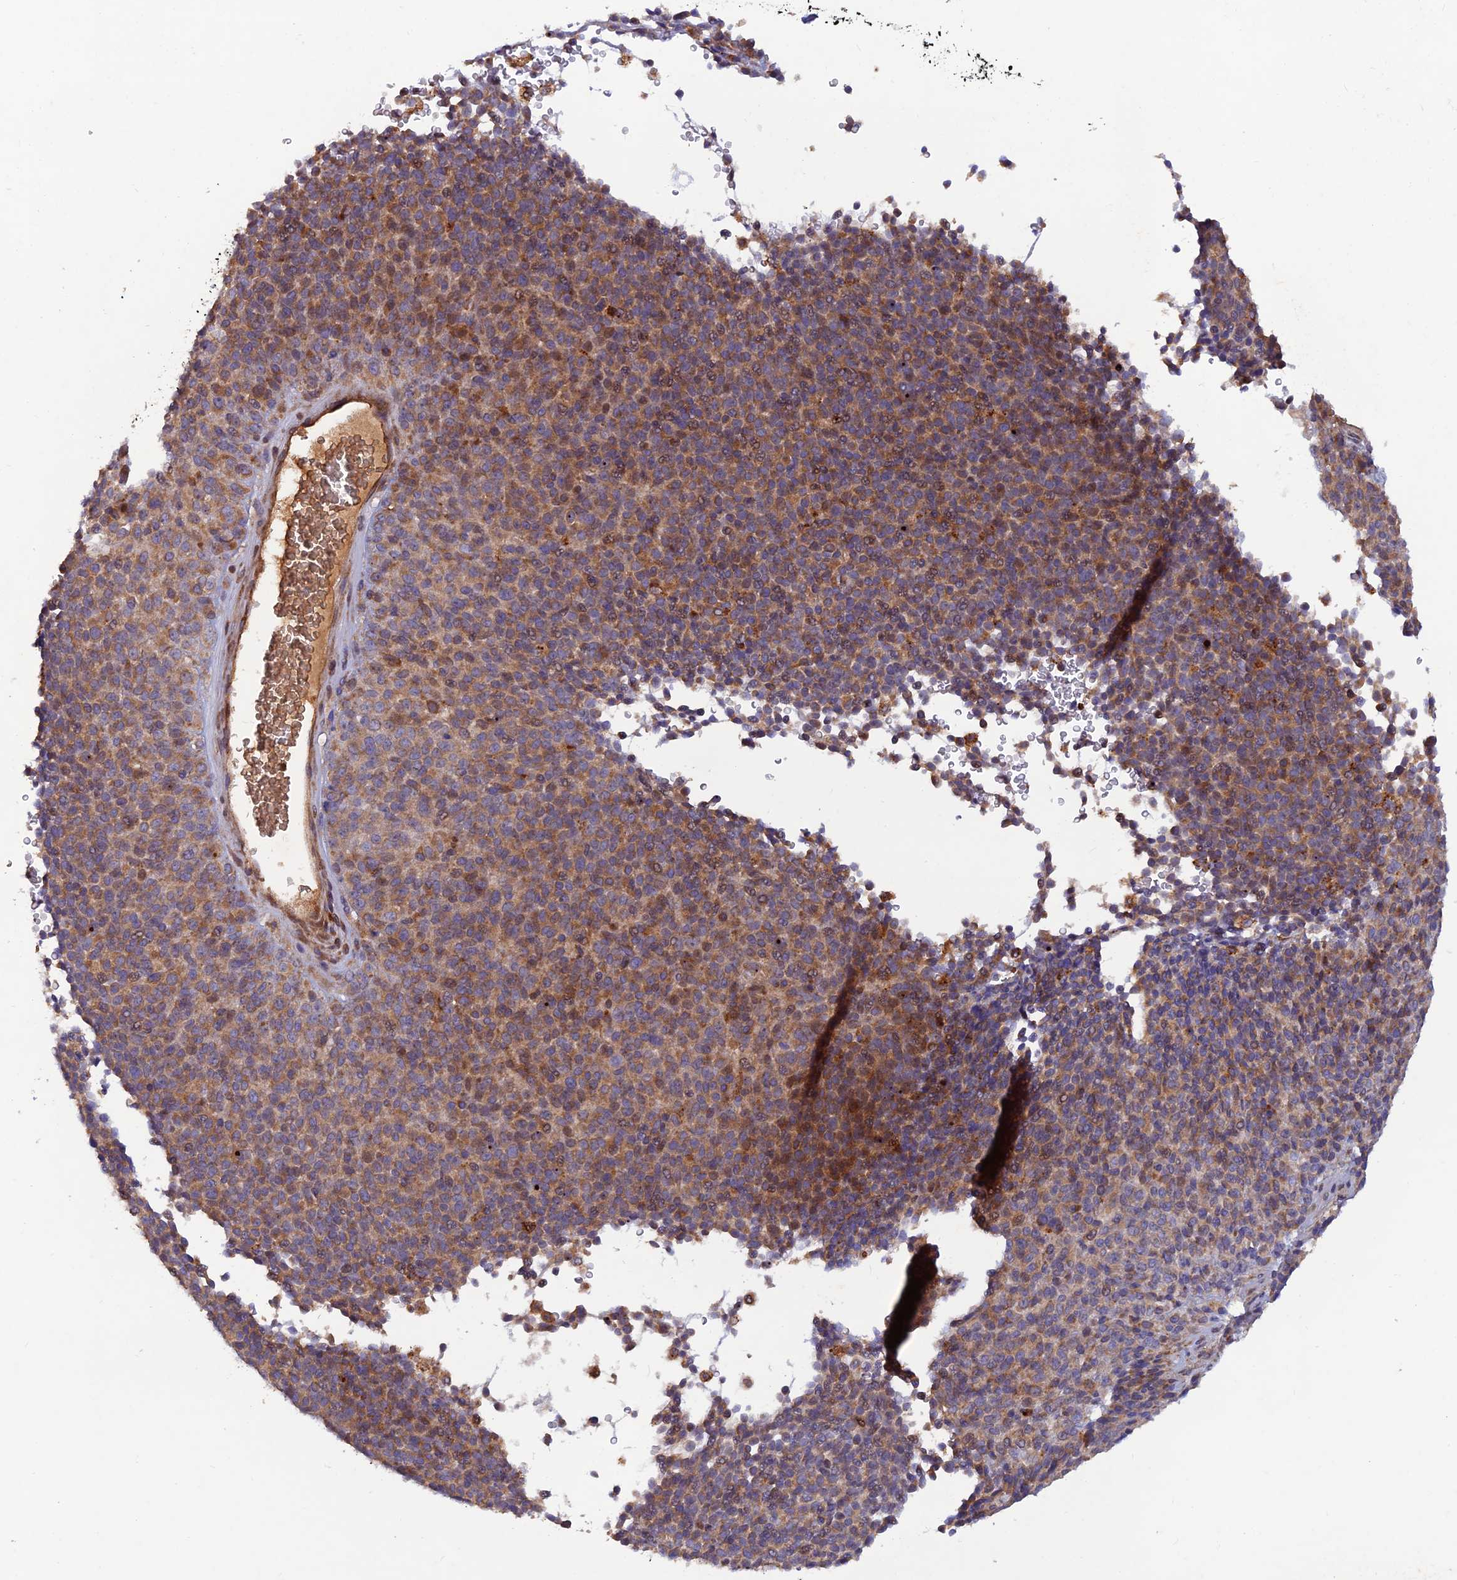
{"staining": {"intensity": "moderate", "quantity": ">75%", "location": "cytoplasmic/membranous"}, "tissue": "melanoma", "cell_type": "Tumor cells", "image_type": "cancer", "snomed": [{"axis": "morphology", "description": "Malignant melanoma, Metastatic site"}, {"axis": "topography", "description": "Brain"}], "caption": "Immunohistochemical staining of human malignant melanoma (metastatic site) shows medium levels of moderate cytoplasmic/membranous staining in approximately >75% of tumor cells.", "gene": "GMCL1", "patient": {"sex": "female", "age": 56}}